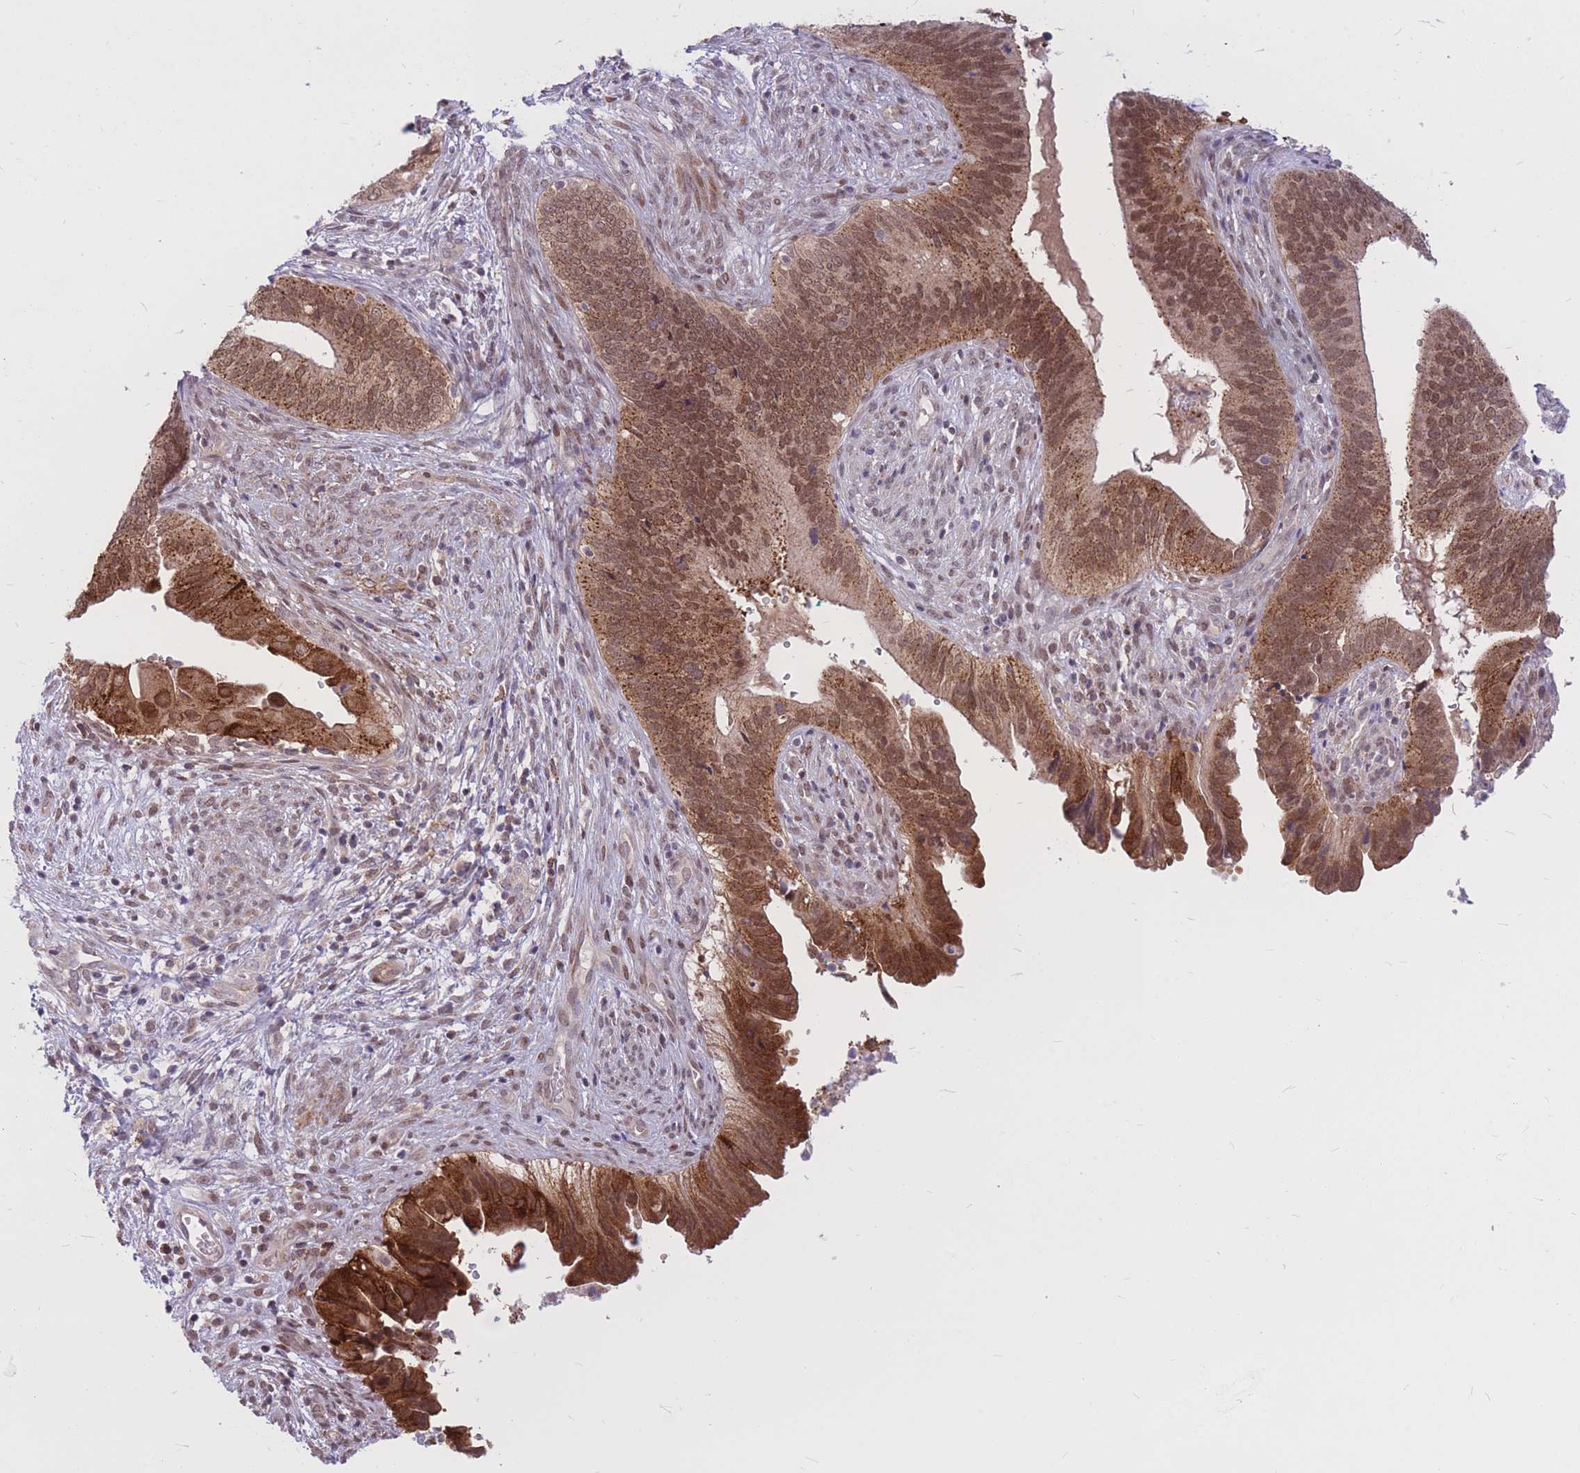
{"staining": {"intensity": "strong", "quantity": ">75%", "location": "cytoplasmic/membranous,nuclear"}, "tissue": "cervical cancer", "cell_type": "Tumor cells", "image_type": "cancer", "snomed": [{"axis": "morphology", "description": "Adenocarcinoma, NOS"}, {"axis": "topography", "description": "Cervix"}], "caption": "Immunohistochemistry (IHC) histopathology image of human cervical adenocarcinoma stained for a protein (brown), which exhibits high levels of strong cytoplasmic/membranous and nuclear staining in approximately >75% of tumor cells.", "gene": "TCF20", "patient": {"sex": "female", "age": 42}}